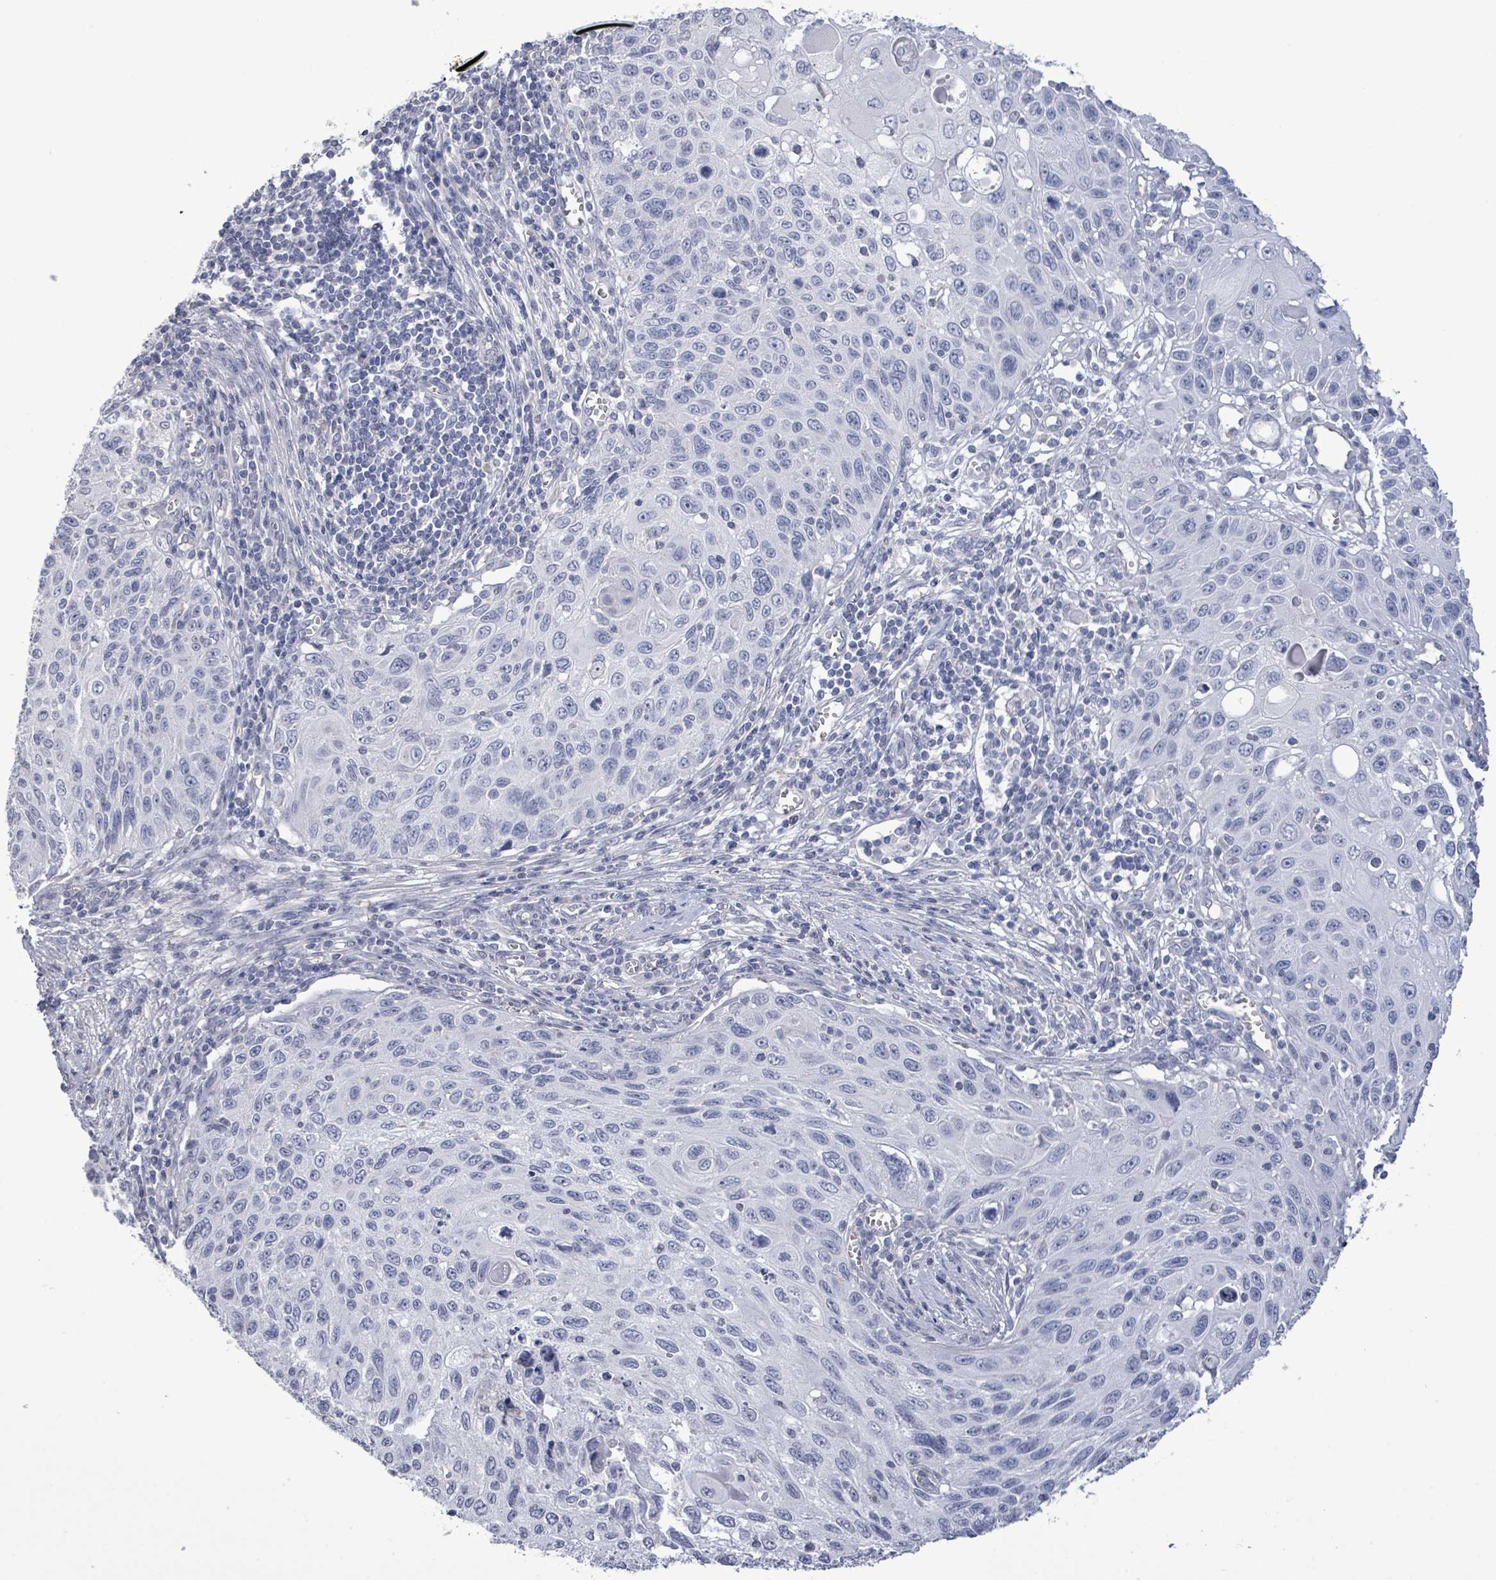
{"staining": {"intensity": "negative", "quantity": "none", "location": "none"}, "tissue": "cervical cancer", "cell_type": "Tumor cells", "image_type": "cancer", "snomed": [{"axis": "morphology", "description": "Squamous cell carcinoma, NOS"}, {"axis": "topography", "description": "Cervix"}], "caption": "This is an immunohistochemistry histopathology image of squamous cell carcinoma (cervical). There is no staining in tumor cells.", "gene": "CT45A5", "patient": {"sex": "female", "age": 70}}